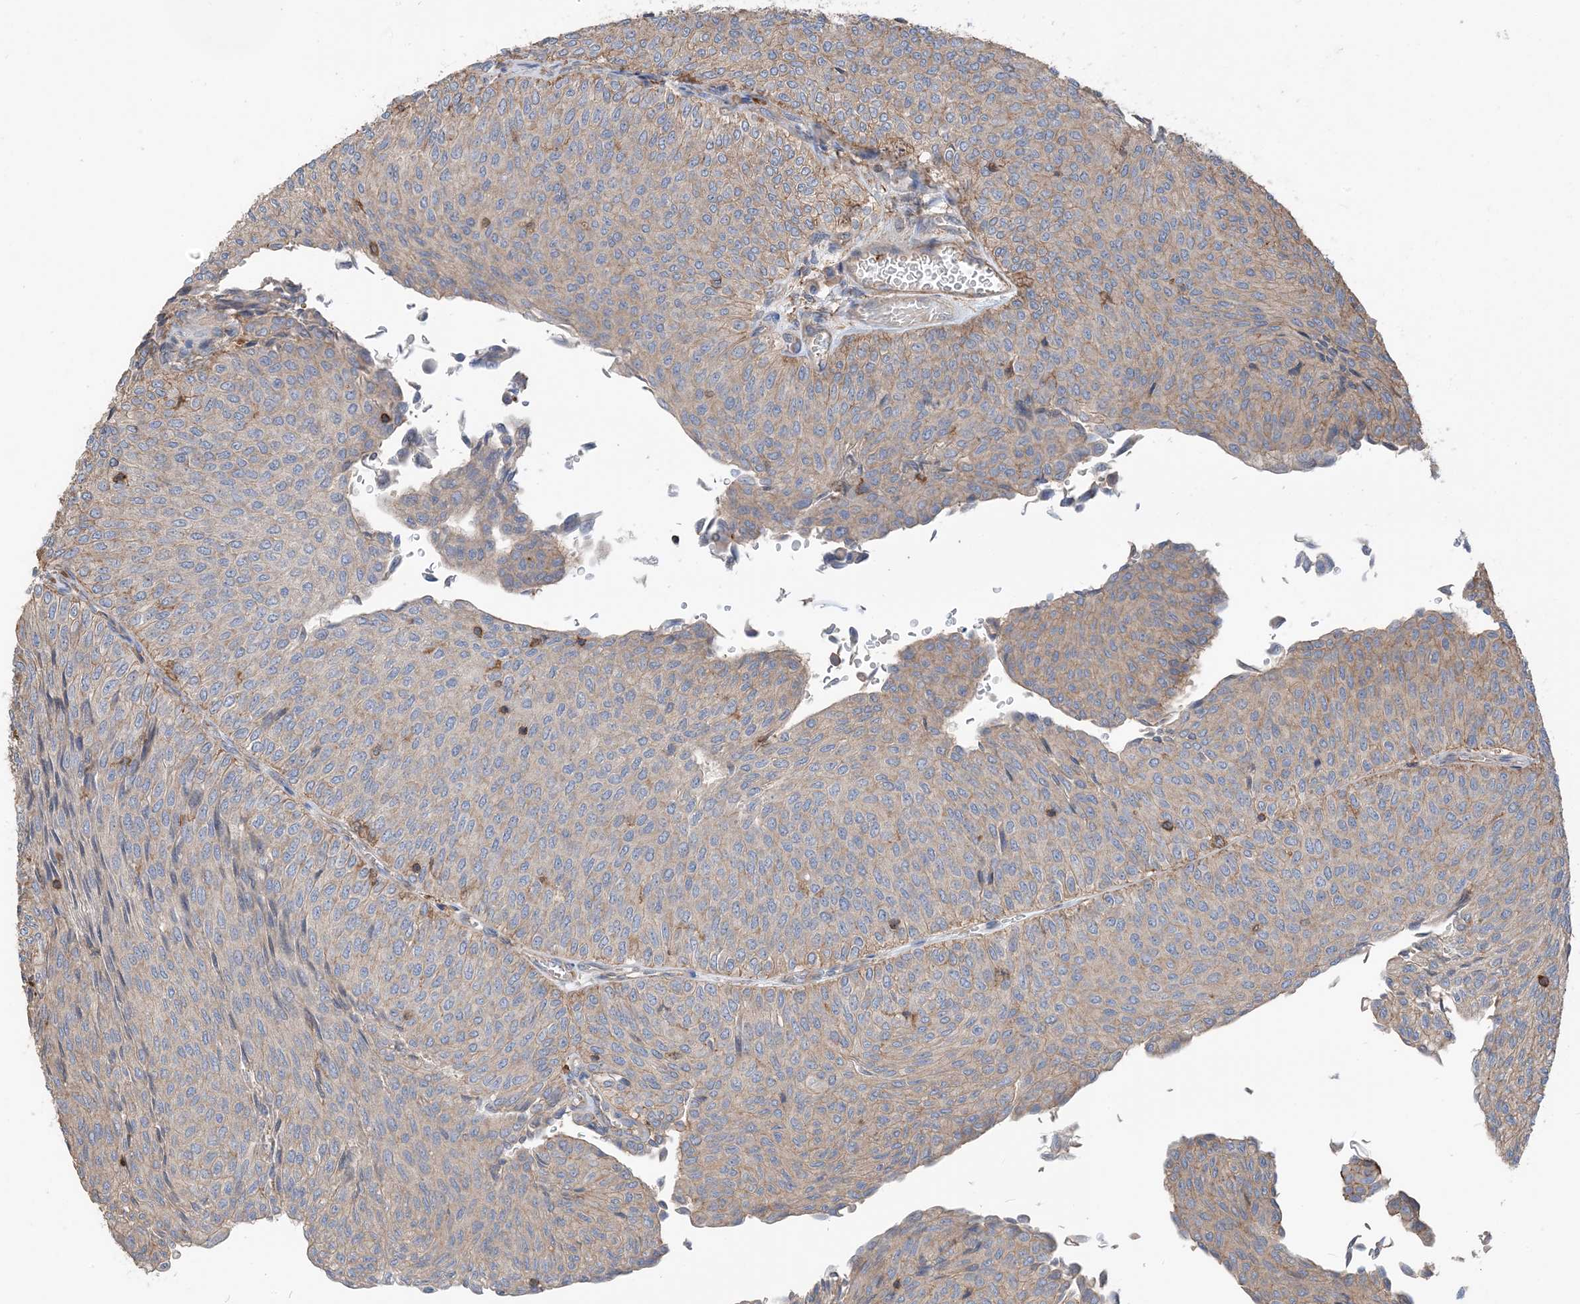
{"staining": {"intensity": "weak", "quantity": "<25%", "location": "cytoplasmic/membranous"}, "tissue": "urothelial cancer", "cell_type": "Tumor cells", "image_type": "cancer", "snomed": [{"axis": "morphology", "description": "Urothelial carcinoma, Low grade"}, {"axis": "topography", "description": "Urinary bladder"}], "caption": "Urothelial carcinoma (low-grade) was stained to show a protein in brown. There is no significant expression in tumor cells.", "gene": "PARVG", "patient": {"sex": "male", "age": 78}}